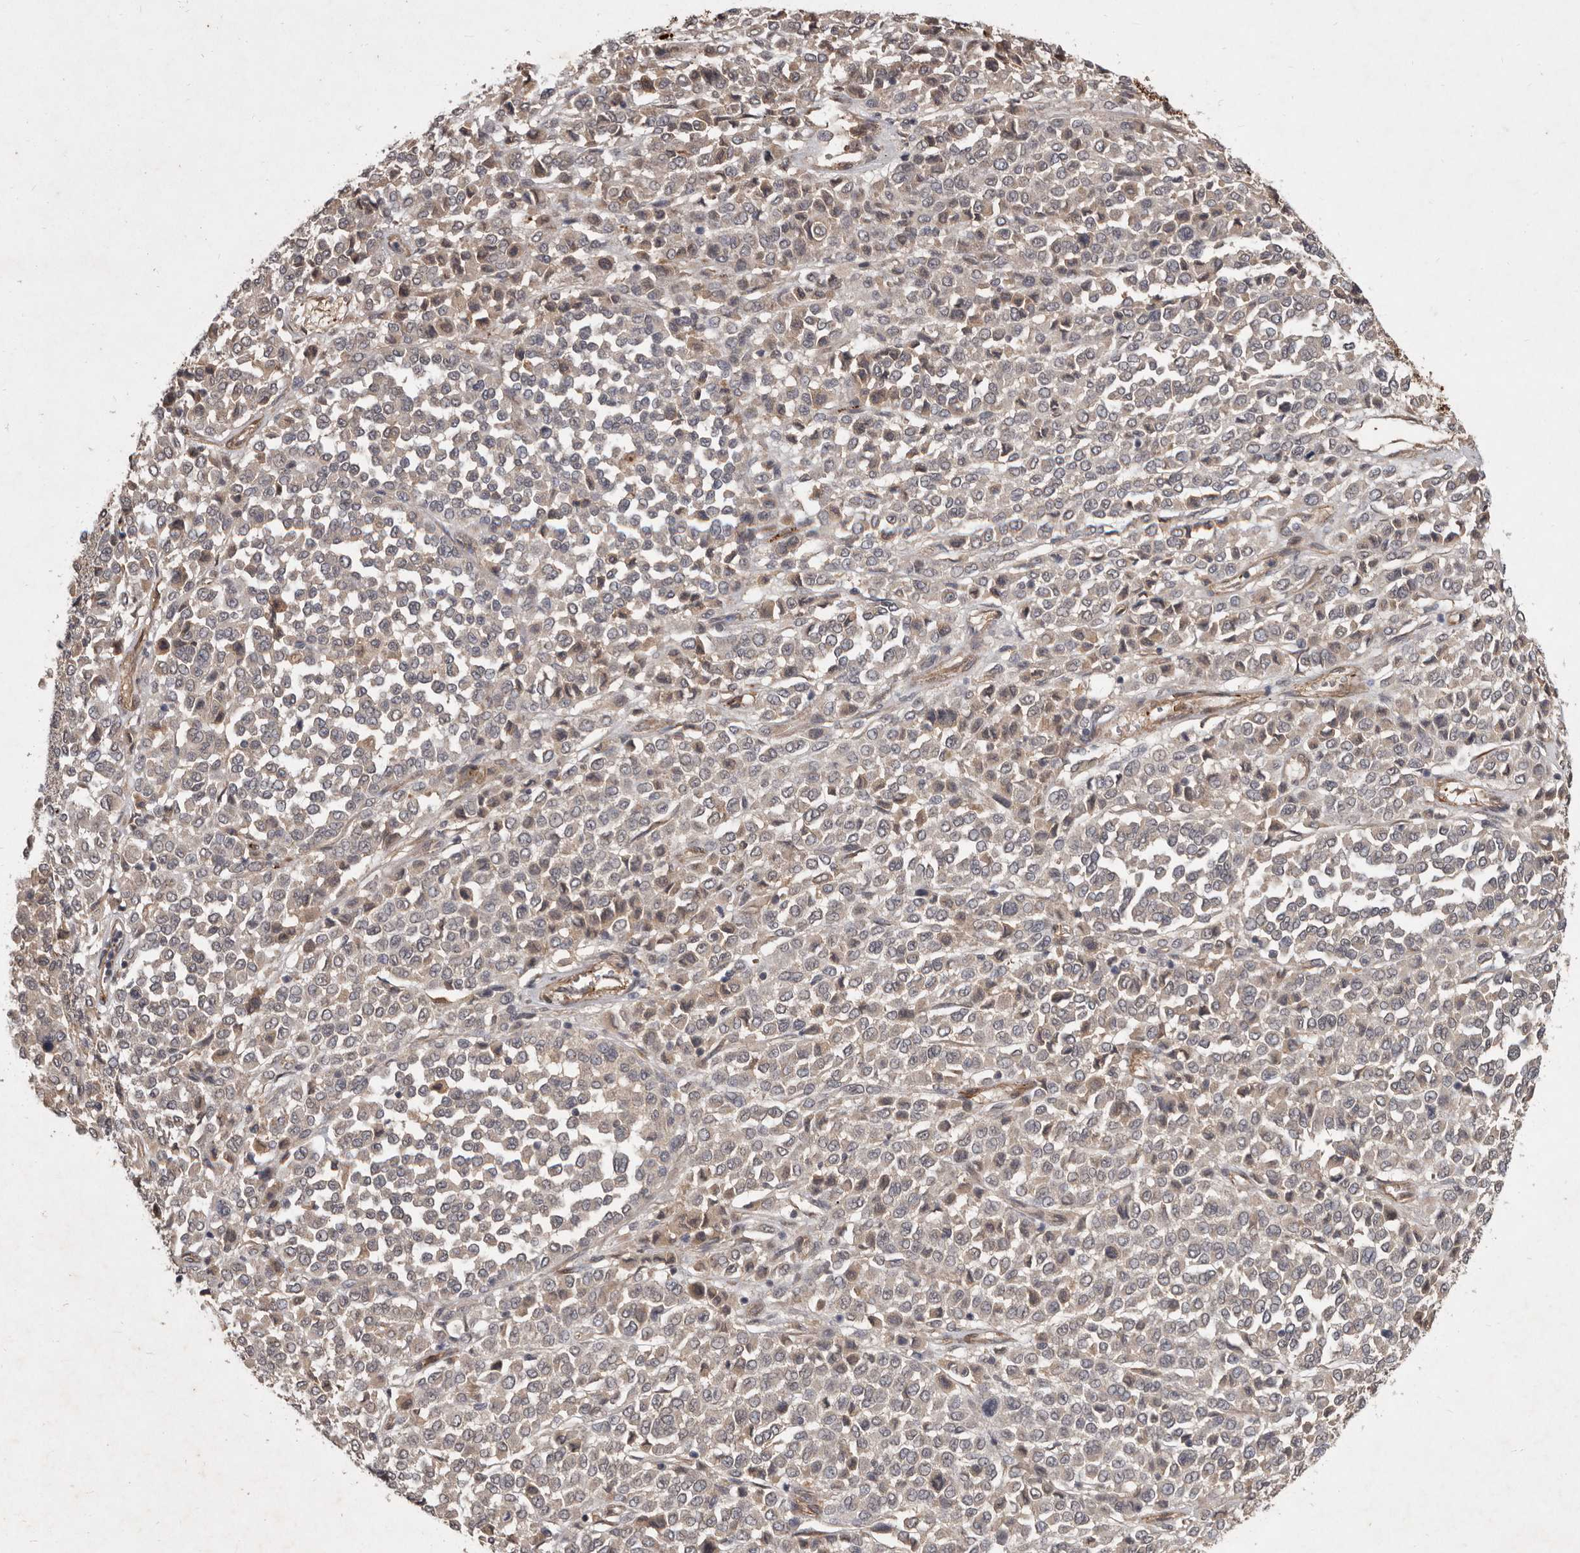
{"staining": {"intensity": "weak", "quantity": "25%-75%", "location": "cytoplasmic/membranous"}, "tissue": "melanoma", "cell_type": "Tumor cells", "image_type": "cancer", "snomed": [{"axis": "morphology", "description": "Malignant melanoma, Metastatic site"}, {"axis": "topography", "description": "Pancreas"}], "caption": "Weak cytoplasmic/membranous positivity for a protein is seen in approximately 25%-75% of tumor cells of malignant melanoma (metastatic site) using IHC.", "gene": "DNAJC28", "patient": {"sex": "female", "age": 30}}